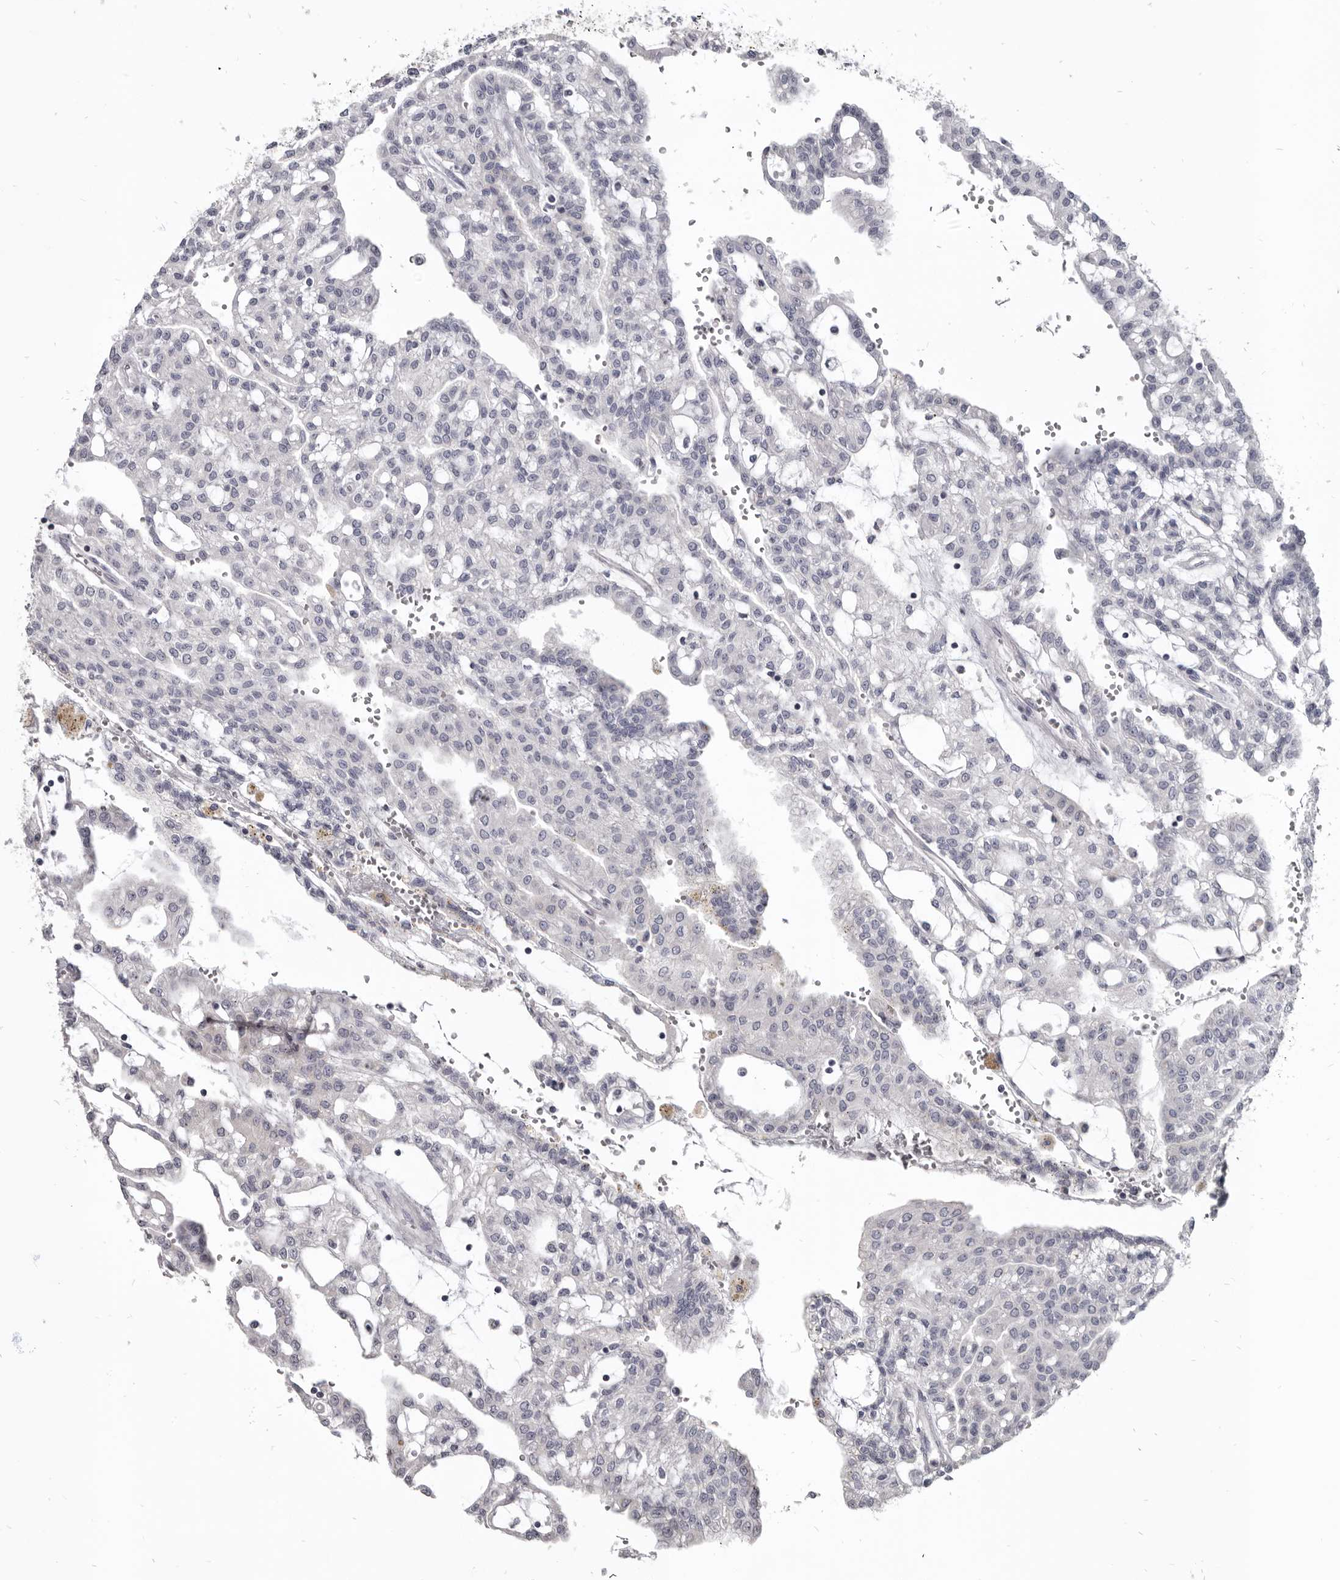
{"staining": {"intensity": "negative", "quantity": "none", "location": "none"}, "tissue": "renal cancer", "cell_type": "Tumor cells", "image_type": "cancer", "snomed": [{"axis": "morphology", "description": "Adenocarcinoma, NOS"}, {"axis": "topography", "description": "Kidney"}], "caption": "There is no significant expression in tumor cells of renal cancer (adenocarcinoma). Nuclei are stained in blue.", "gene": "CGN", "patient": {"sex": "male", "age": 63}}